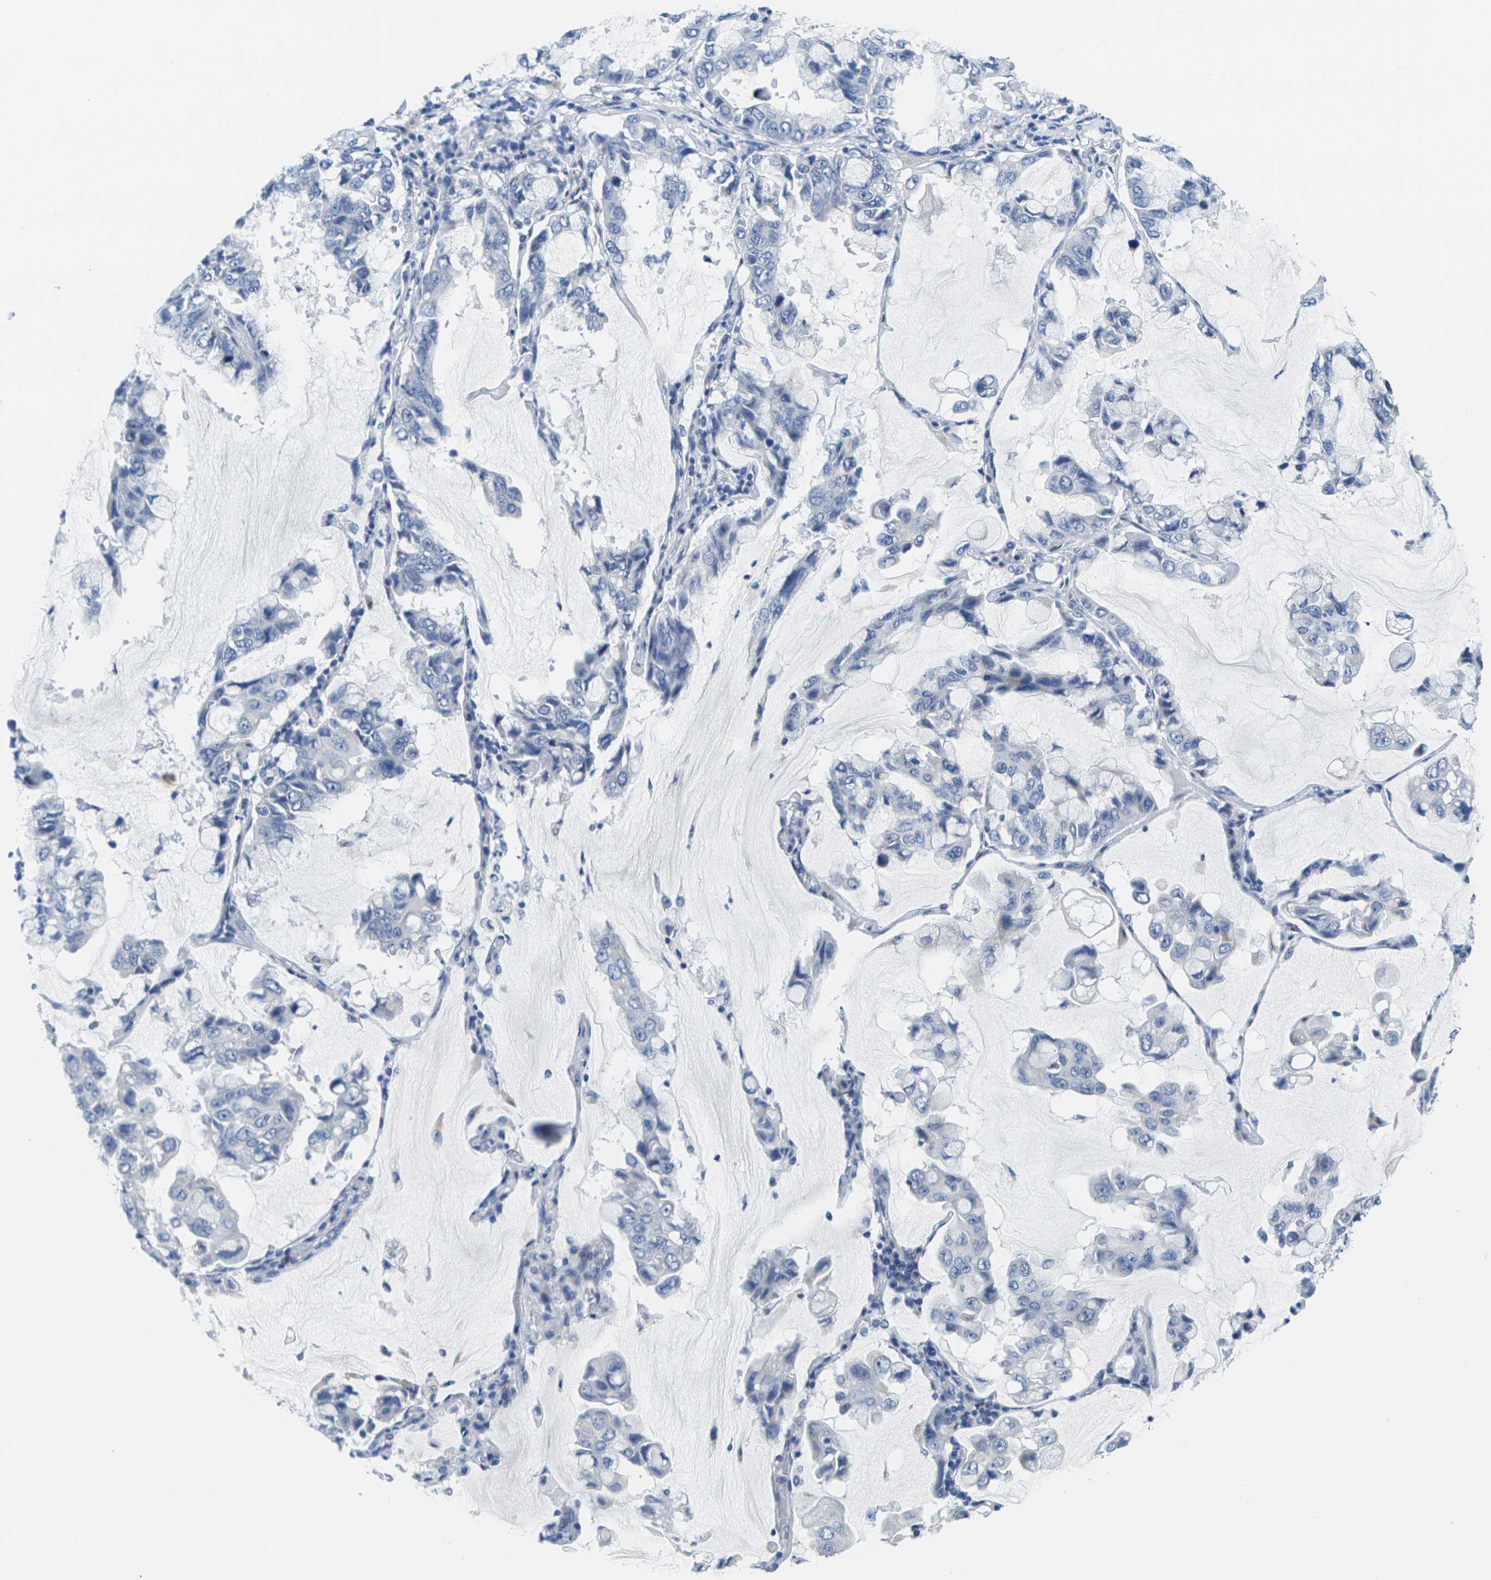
{"staining": {"intensity": "negative", "quantity": "none", "location": "none"}, "tissue": "lung cancer", "cell_type": "Tumor cells", "image_type": "cancer", "snomed": [{"axis": "morphology", "description": "Adenocarcinoma, NOS"}, {"axis": "topography", "description": "Lung"}], "caption": "Tumor cells are negative for brown protein staining in lung cancer.", "gene": "CRK", "patient": {"sex": "male", "age": 64}}